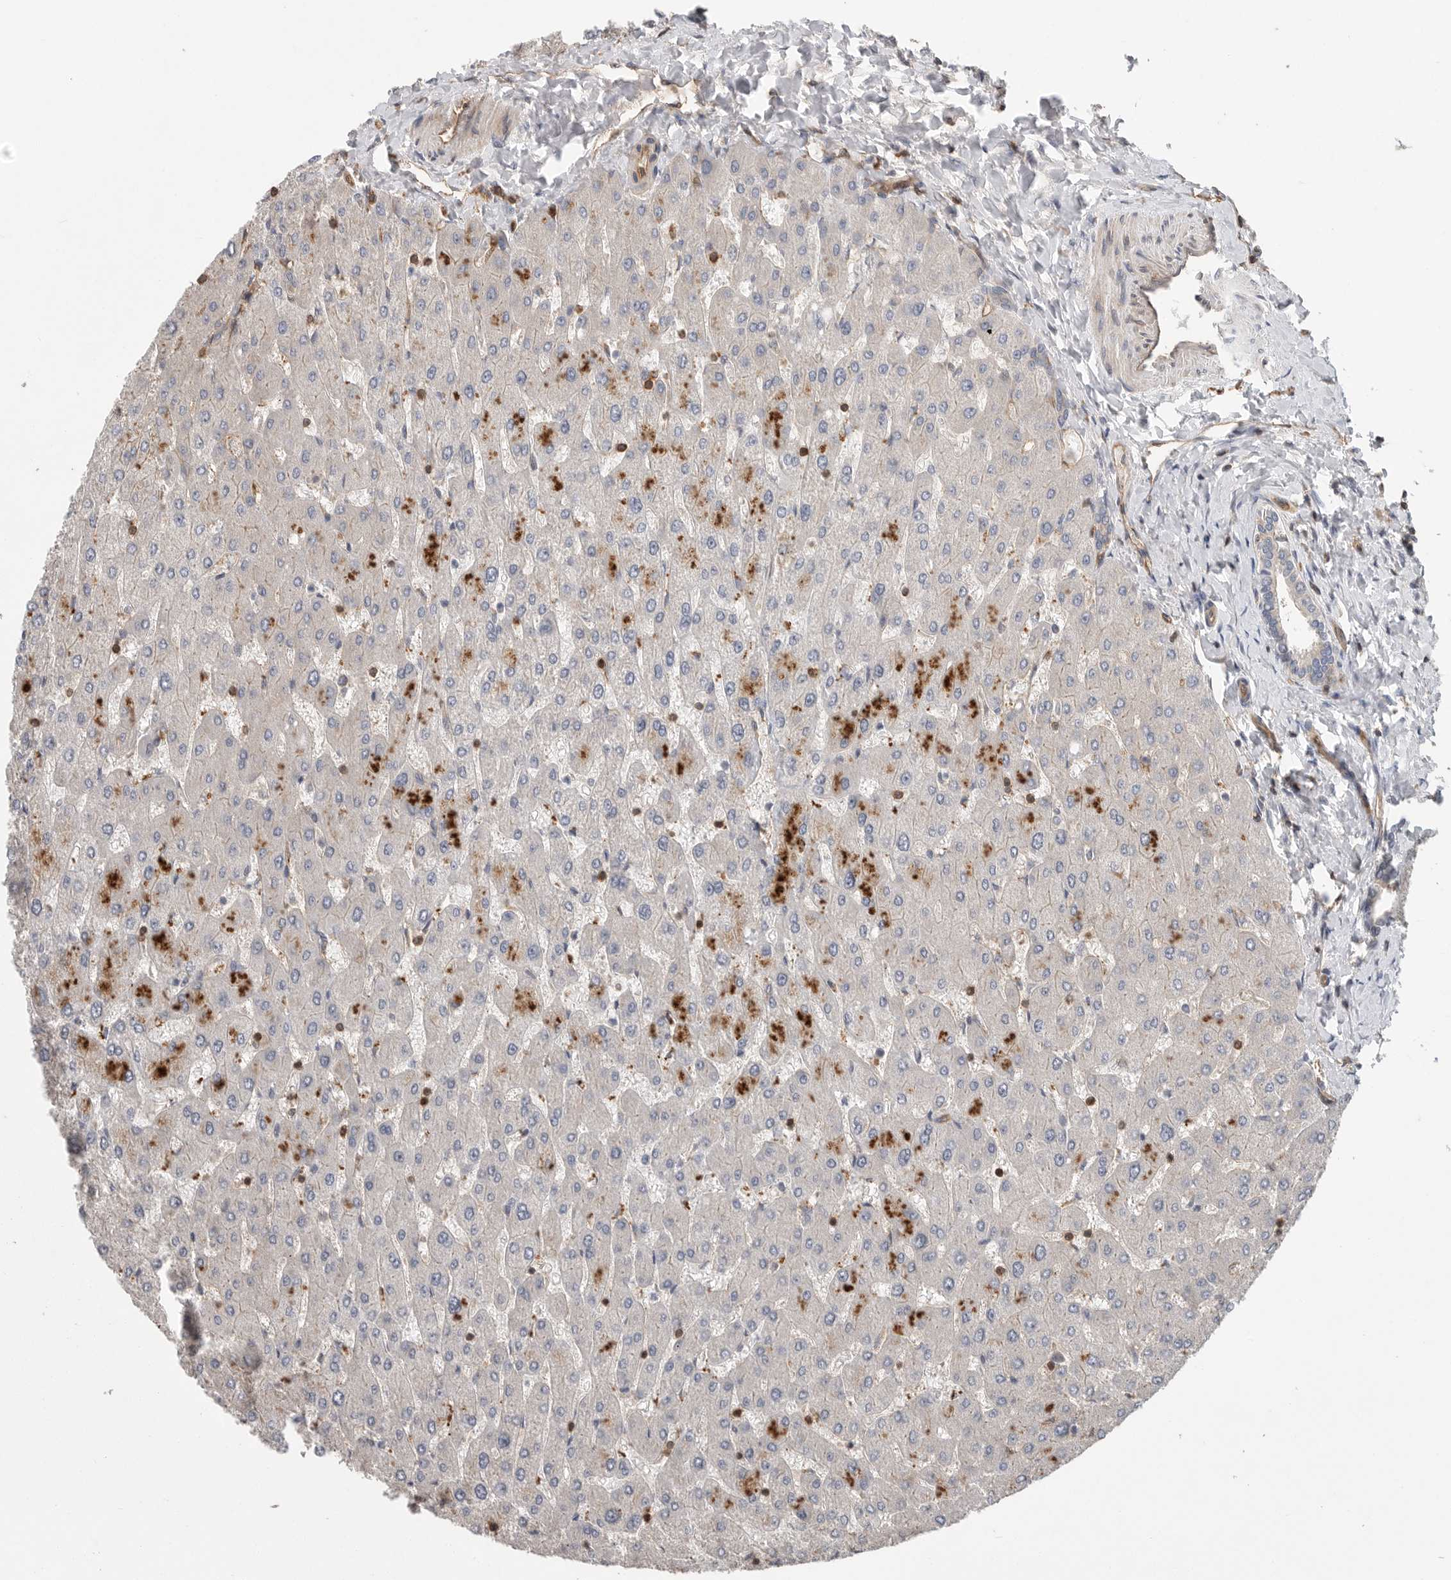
{"staining": {"intensity": "weak", "quantity": "25%-75%", "location": "cytoplasmic/membranous"}, "tissue": "liver", "cell_type": "Cholangiocytes", "image_type": "normal", "snomed": [{"axis": "morphology", "description": "Normal tissue, NOS"}, {"axis": "topography", "description": "Liver"}], "caption": "Immunohistochemistry (IHC) photomicrograph of benign liver: human liver stained using immunohistochemistry (IHC) displays low levels of weak protein expression localized specifically in the cytoplasmic/membranous of cholangiocytes, appearing as a cytoplasmic/membranous brown color.", "gene": "PRKCH", "patient": {"sex": "male", "age": 55}}